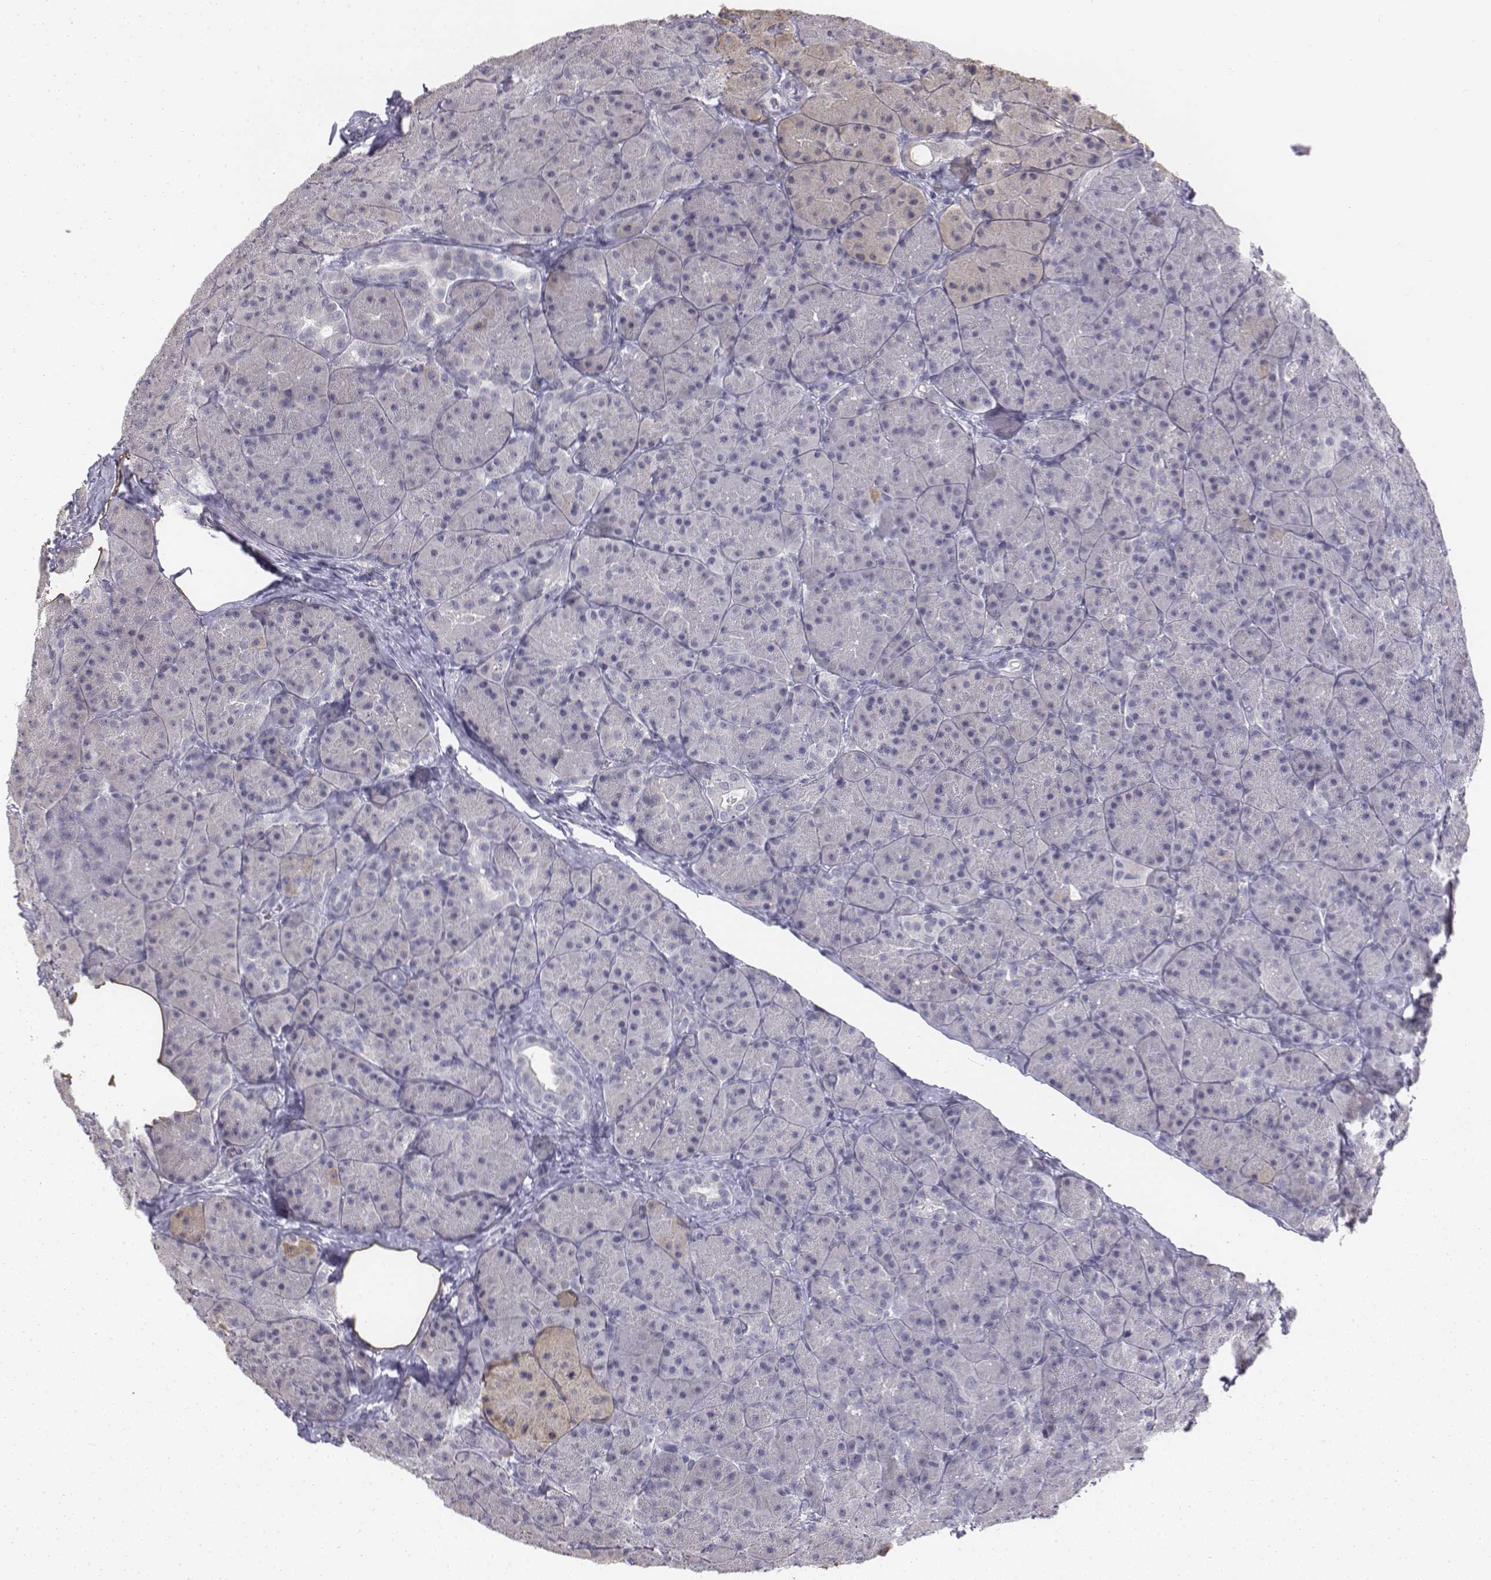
{"staining": {"intensity": "negative", "quantity": "none", "location": "none"}, "tissue": "pancreas", "cell_type": "Exocrine glandular cells", "image_type": "normal", "snomed": [{"axis": "morphology", "description": "Normal tissue, NOS"}, {"axis": "topography", "description": "Pancreas"}], "caption": "Immunohistochemical staining of benign human pancreas displays no significant positivity in exocrine glandular cells. Brightfield microscopy of immunohistochemistry stained with DAB (3,3'-diaminobenzidine) (brown) and hematoxylin (blue), captured at high magnification.", "gene": "PENK", "patient": {"sex": "male", "age": 57}}